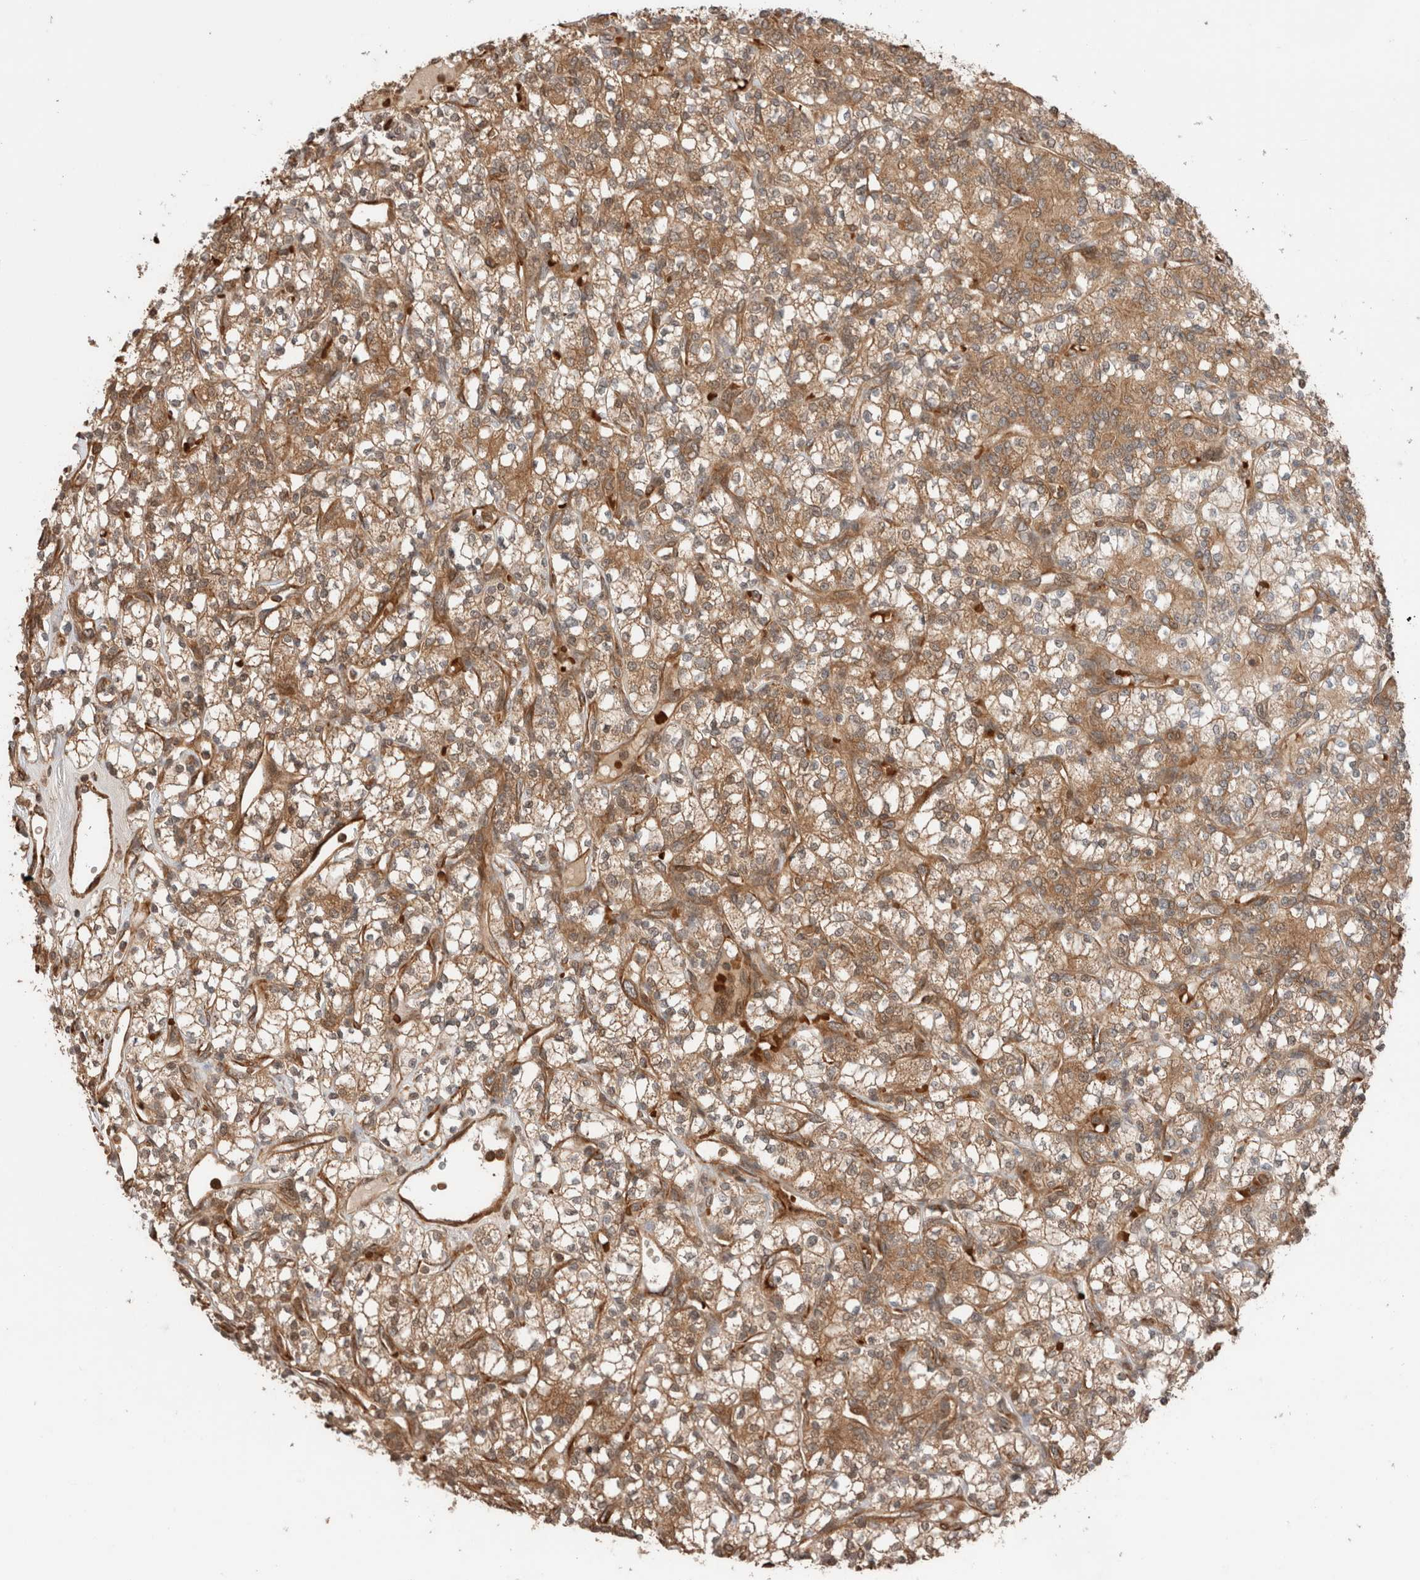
{"staining": {"intensity": "moderate", "quantity": ">75%", "location": "cytoplasmic/membranous"}, "tissue": "renal cancer", "cell_type": "Tumor cells", "image_type": "cancer", "snomed": [{"axis": "morphology", "description": "Adenocarcinoma, NOS"}, {"axis": "topography", "description": "Kidney"}], "caption": "This micrograph demonstrates immunohistochemistry staining of human renal cancer (adenocarcinoma), with medium moderate cytoplasmic/membranous staining in approximately >75% of tumor cells.", "gene": "ZNF649", "patient": {"sex": "male", "age": 77}}